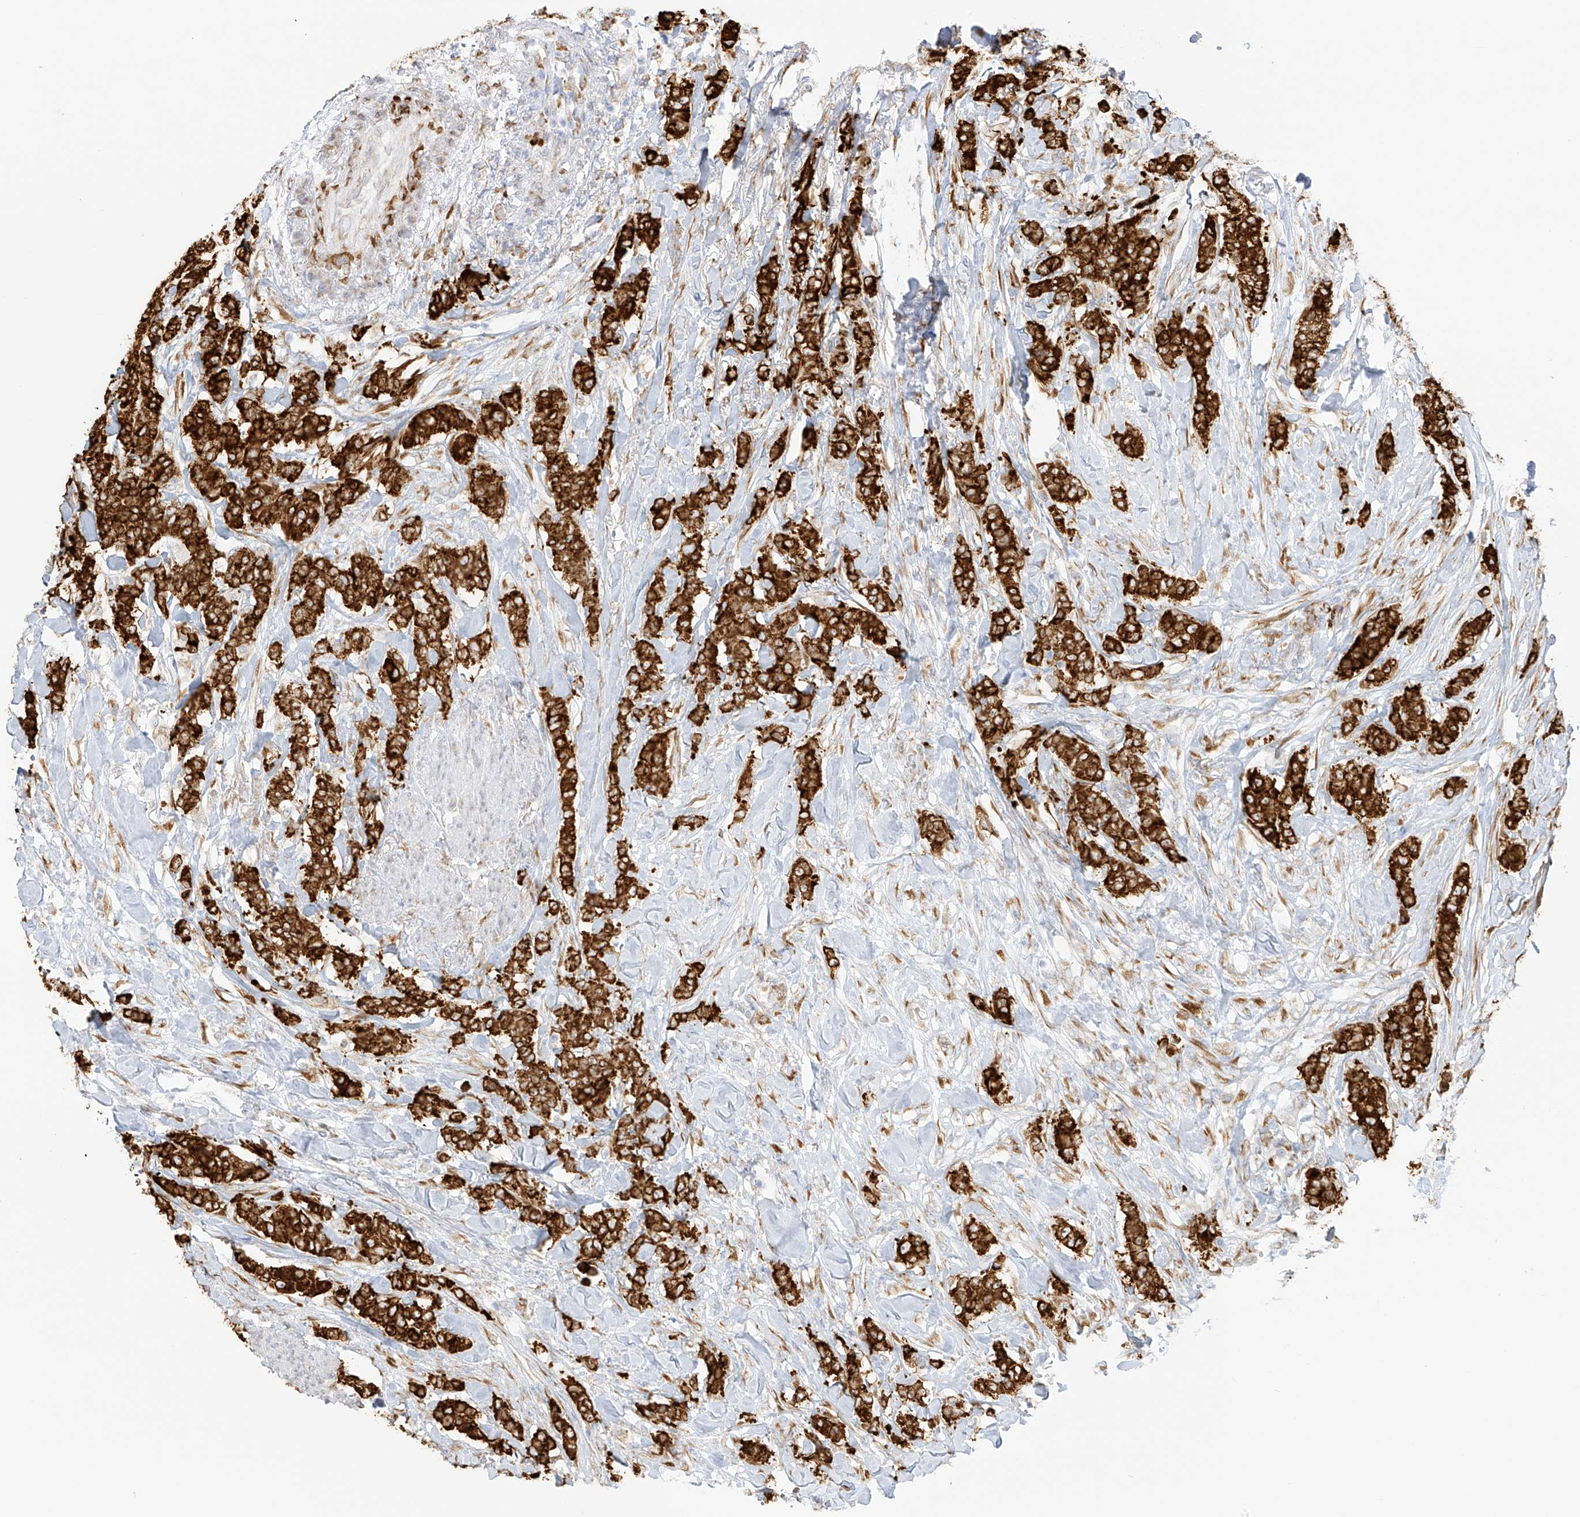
{"staining": {"intensity": "strong", "quantity": ">75%", "location": "cytoplasmic/membranous"}, "tissue": "breast cancer", "cell_type": "Tumor cells", "image_type": "cancer", "snomed": [{"axis": "morphology", "description": "Duct carcinoma"}, {"axis": "topography", "description": "Breast"}], "caption": "Immunohistochemical staining of human breast invasive ductal carcinoma shows high levels of strong cytoplasmic/membranous protein staining in about >75% of tumor cells.", "gene": "LRRC59", "patient": {"sex": "female", "age": 40}}